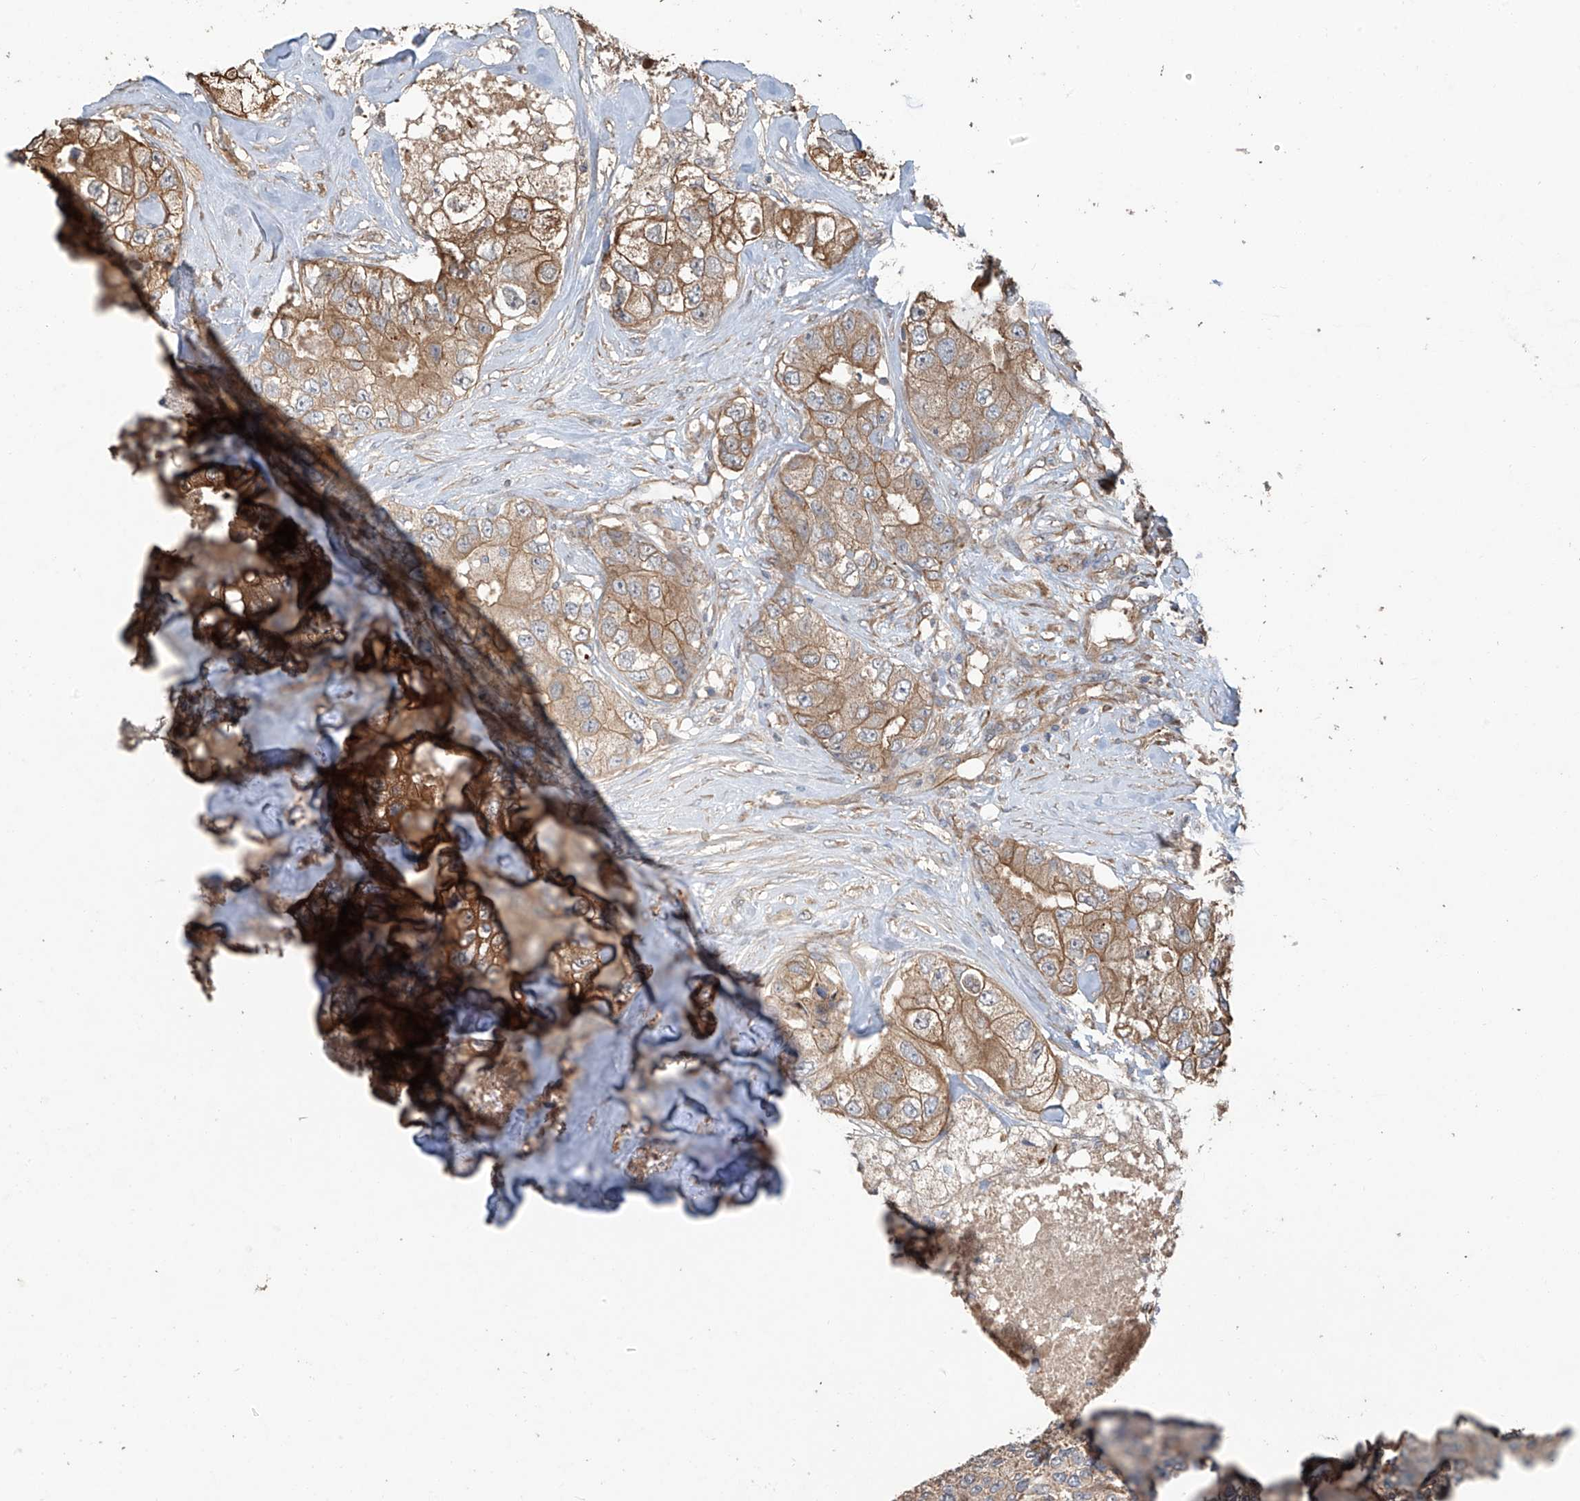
{"staining": {"intensity": "moderate", "quantity": ">75%", "location": "cytoplasmic/membranous"}, "tissue": "breast cancer", "cell_type": "Tumor cells", "image_type": "cancer", "snomed": [{"axis": "morphology", "description": "Duct carcinoma"}, {"axis": "topography", "description": "Breast"}], "caption": "Breast cancer was stained to show a protein in brown. There is medium levels of moderate cytoplasmic/membranous expression in approximately >75% of tumor cells. The protein is shown in brown color, while the nuclei are stained blue.", "gene": "AGBL5", "patient": {"sex": "female", "age": 62}}